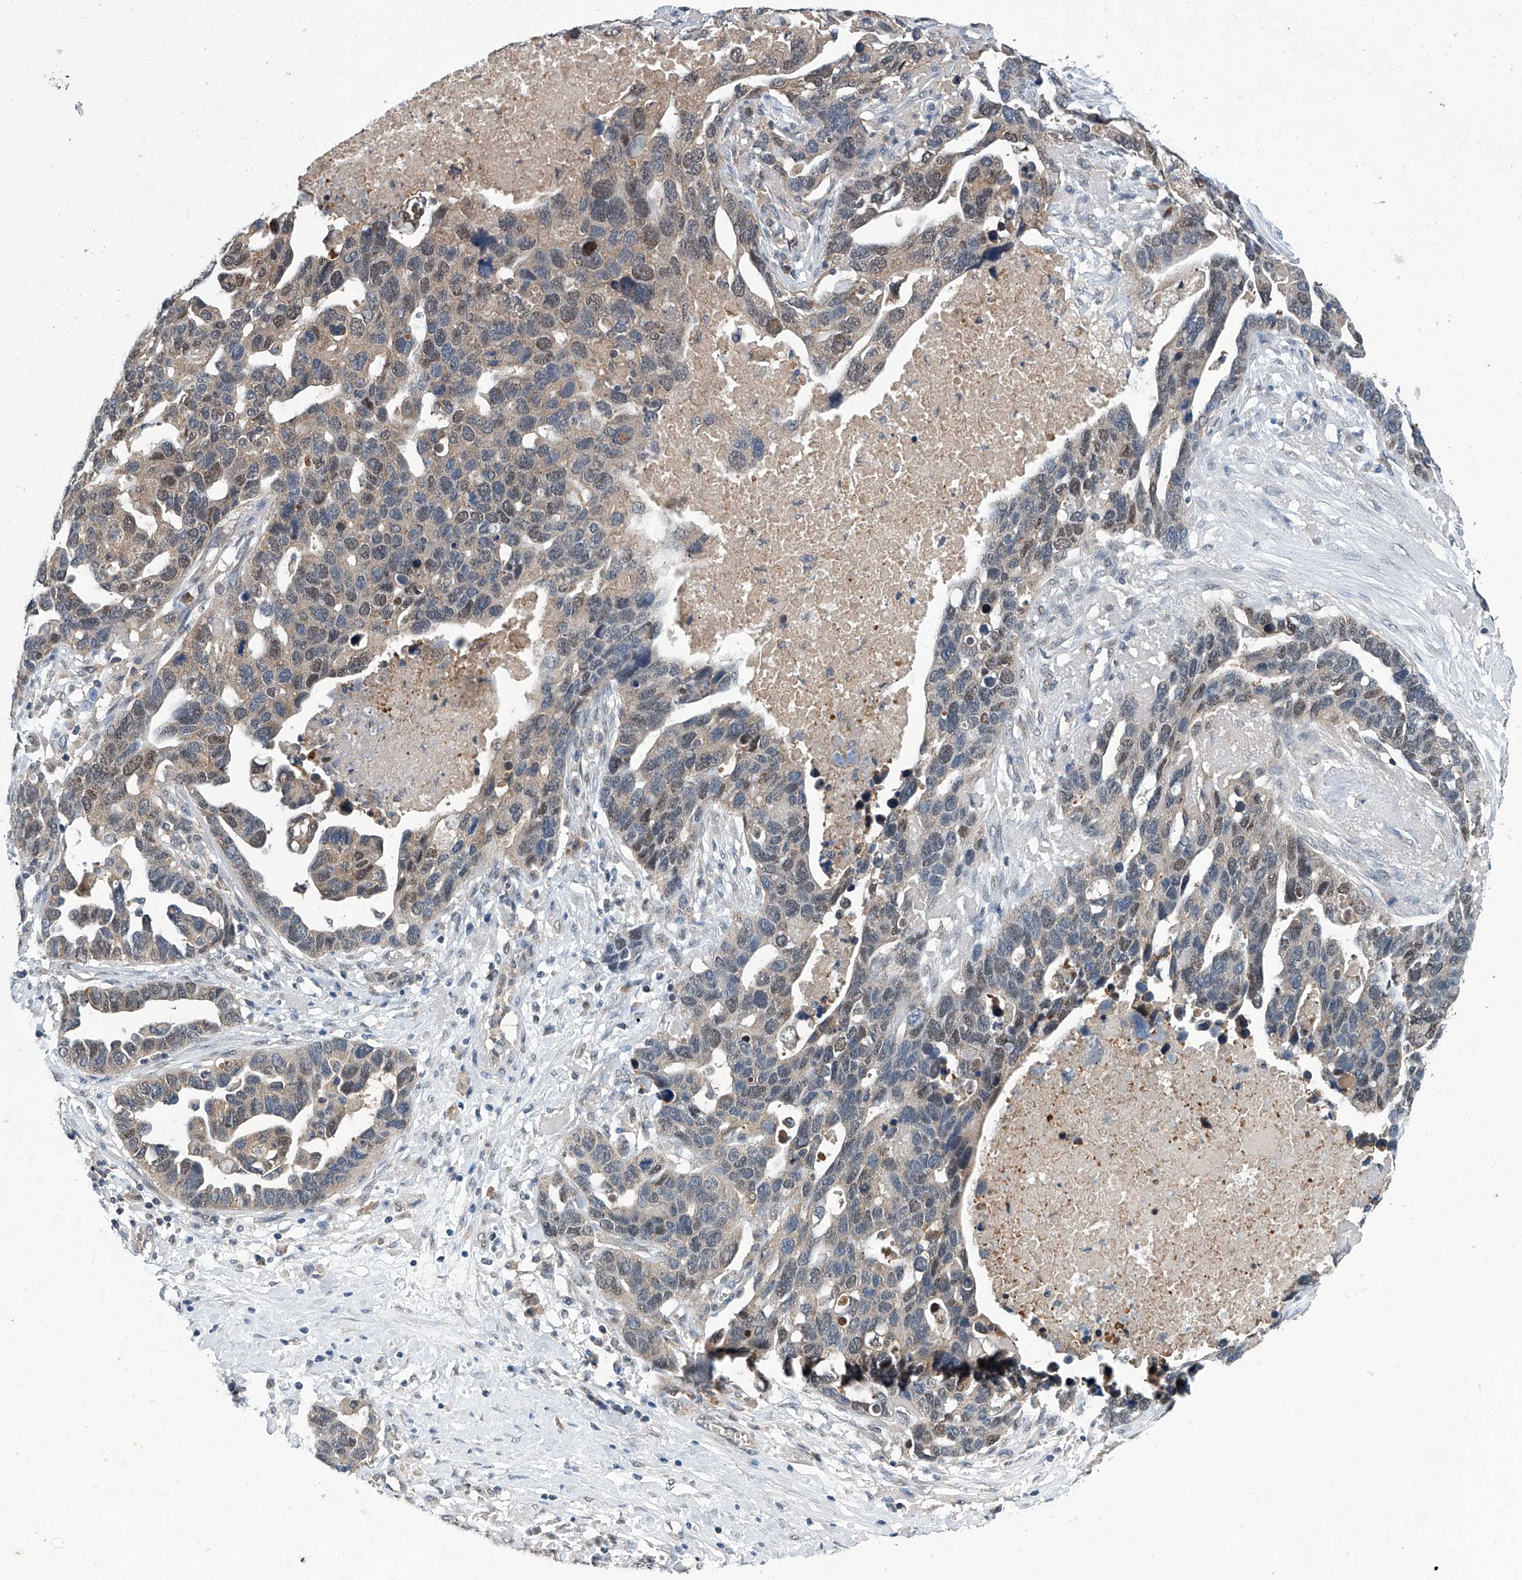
{"staining": {"intensity": "weak", "quantity": "25%-75%", "location": "cytoplasmic/membranous,nuclear"}, "tissue": "ovarian cancer", "cell_type": "Tumor cells", "image_type": "cancer", "snomed": [{"axis": "morphology", "description": "Cystadenocarcinoma, serous, NOS"}, {"axis": "topography", "description": "Ovary"}], "caption": "This image reveals immunohistochemistry staining of ovarian cancer (serous cystadenocarcinoma), with low weak cytoplasmic/membranous and nuclear positivity in about 25%-75% of tumor cells.", "gene": "CLK1", "patient": {"sex": "female", "age": 54}}